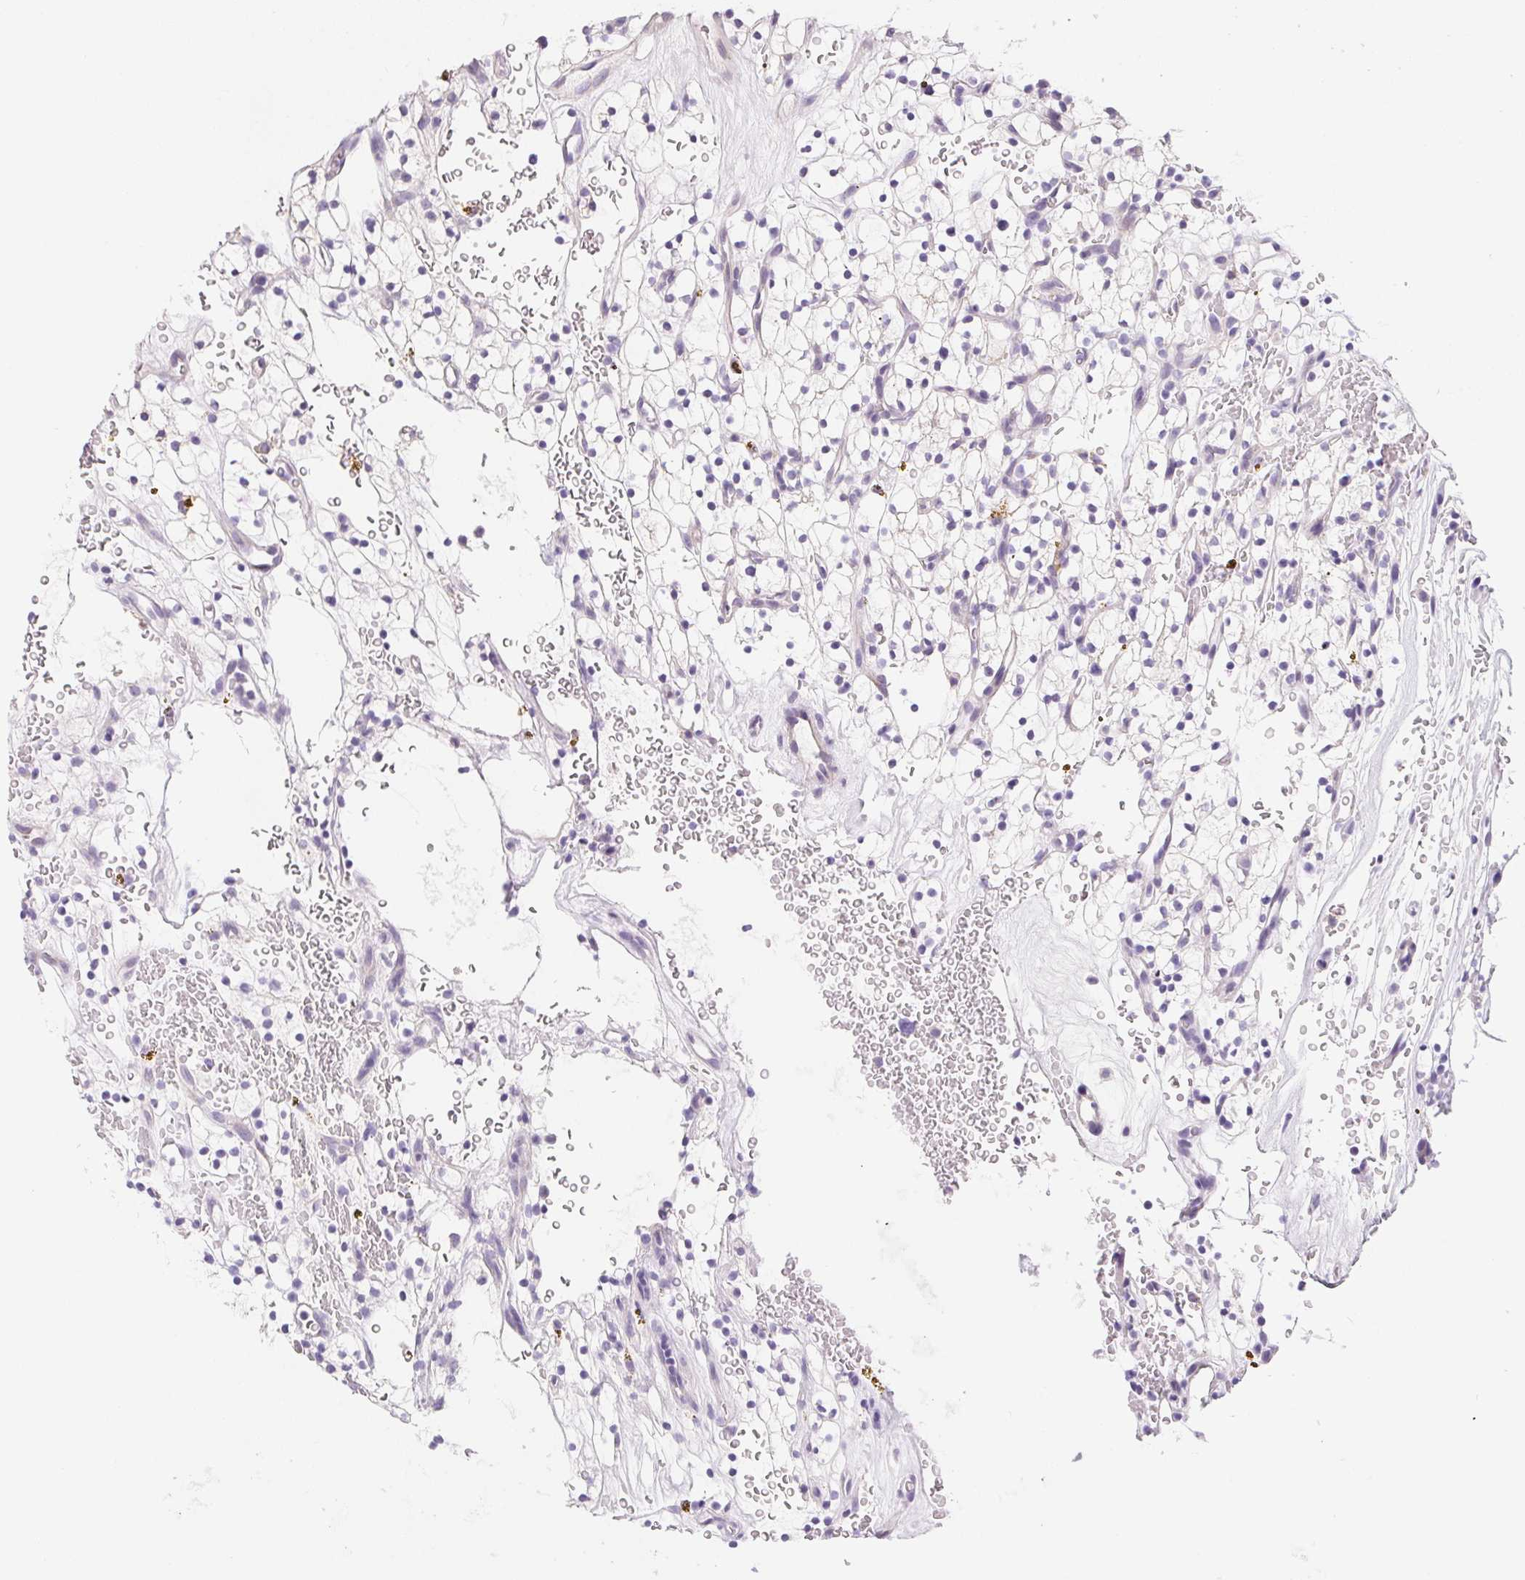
{"staining": {"intensity": "negative", "quantity": "none", "location": "none"}, "tissue": "renal cancer", "cell_type": "Tumor cells", "image_type": "cancer", "snomed": [{"axis": "morphology", "description": "Adenocarcinoma, NOS"}, {"axis": "topography", "description": "Kidney"}], "caption": "A high-resolution image shows immunohistochemistry staining of renal adenocarcinoma, which displays no significant staining in tumor cells. (Stains: DAB (3,3'-diaminobenzidine) immunohistochemistry (IHC) with hematoxylin counter stain, Microscopy: brightfield microscopy at high magnification).", "gene": "AQP5", "patient": {"sex": "female", "age": 64}}